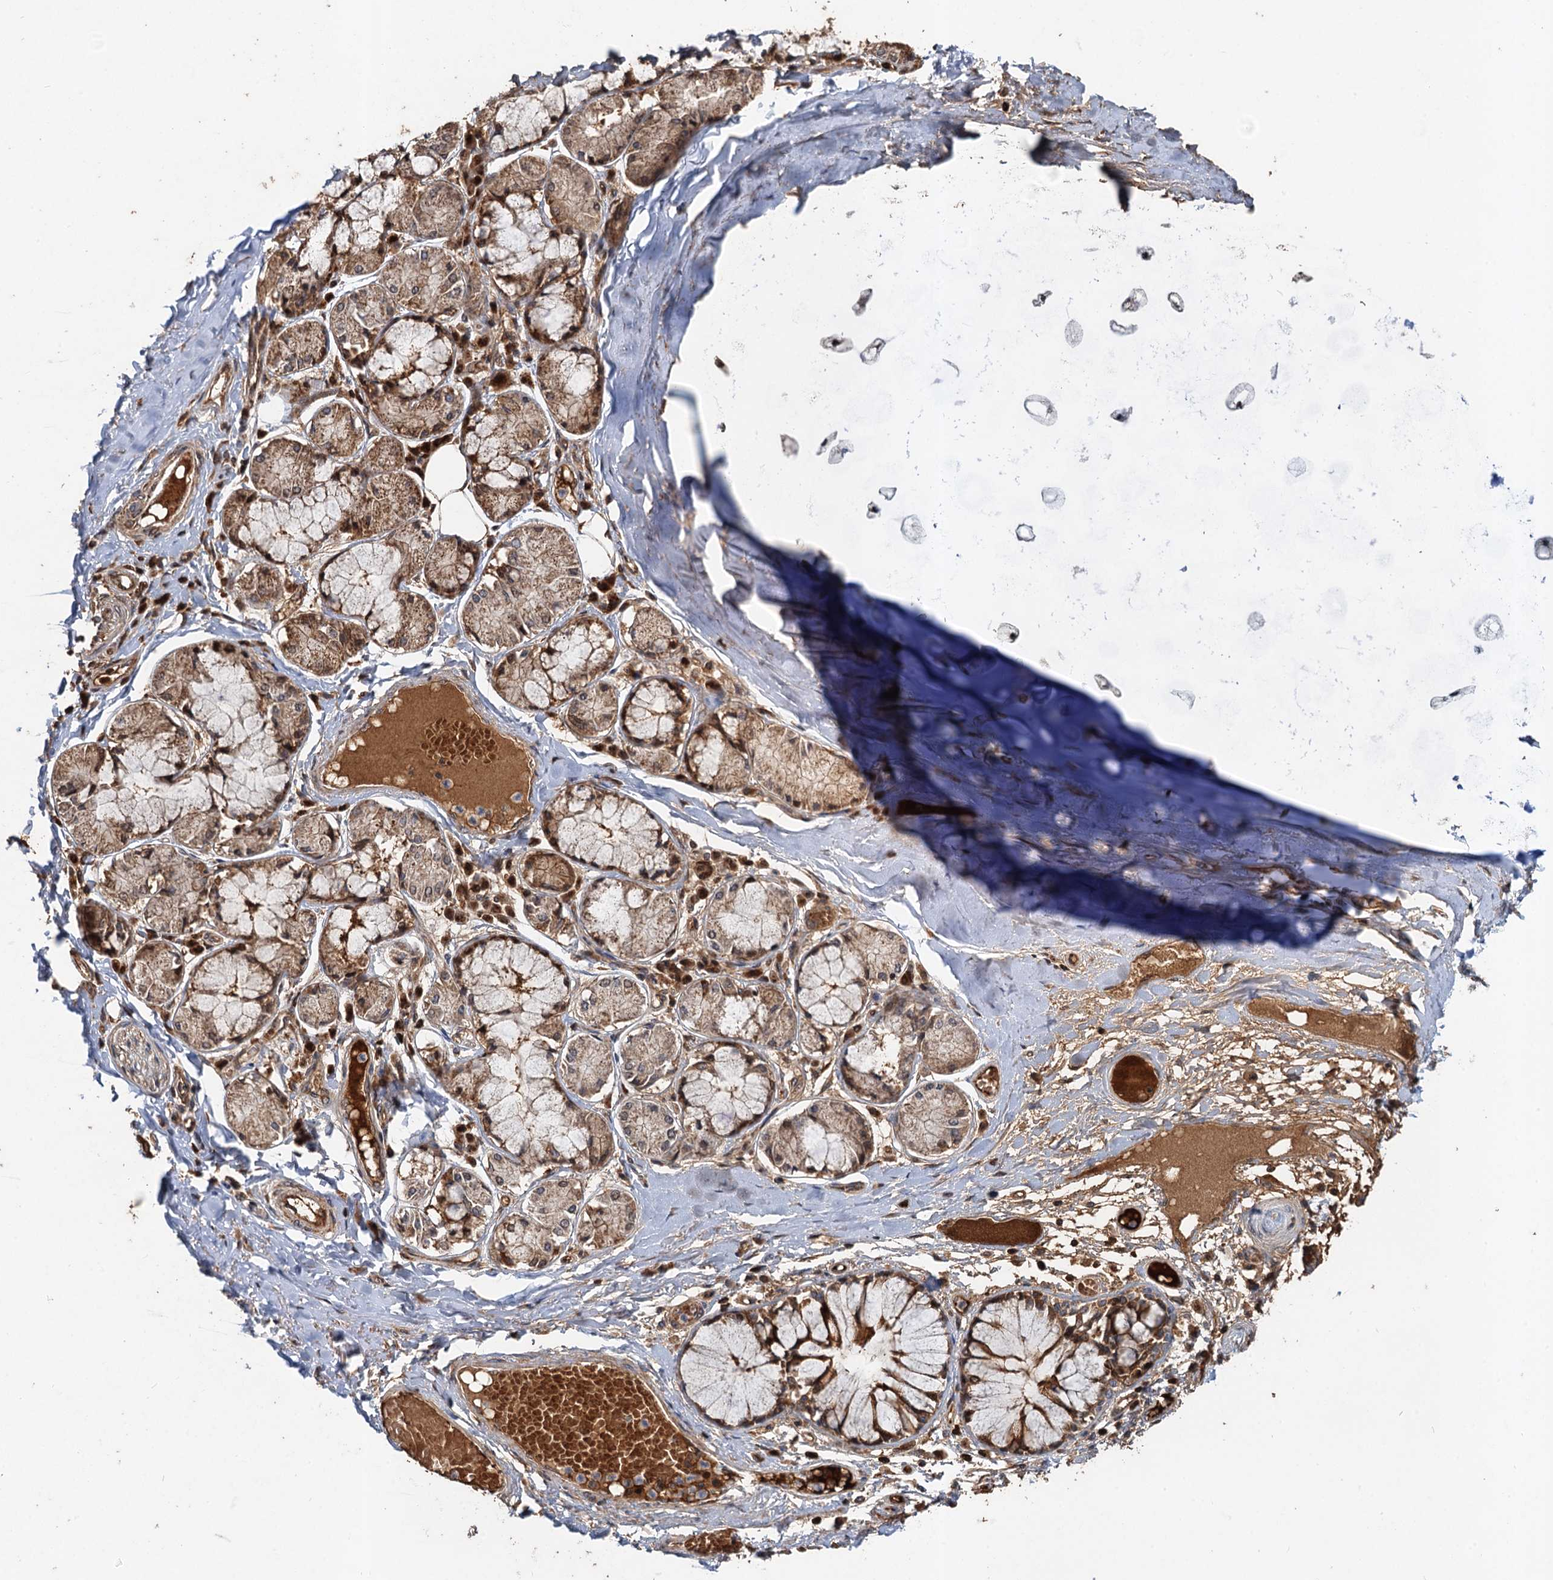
{"staining": {"intensity": "moderate", "quantity": "25%-75%", "location": "cytoplasmic/membranous"}, "tissue": "adipose tissue", "cell_type": "Adipocytes", "image_type": "normal", "snomed": [{"axis": "morphology", "description": "Normal tissue, NOS"}, {"axis": "topography", "description": "Cartilage tissue"}, {"axis": "topography", "description": "Bronchus"}, {"axis": "topography", "description": "Lung"}, {"axis": "topography", "description": "Peripheral nerve tissue"}], "caption": "The photomicrograph displays immunohistochemical staining of benign adipose tissue. There is moderate cytoplasmic/membranous positivity is seen in about 25%-75% of adipocytes.", "gene": "DEXI", "patient": {"sex": "female", "age": 49}}